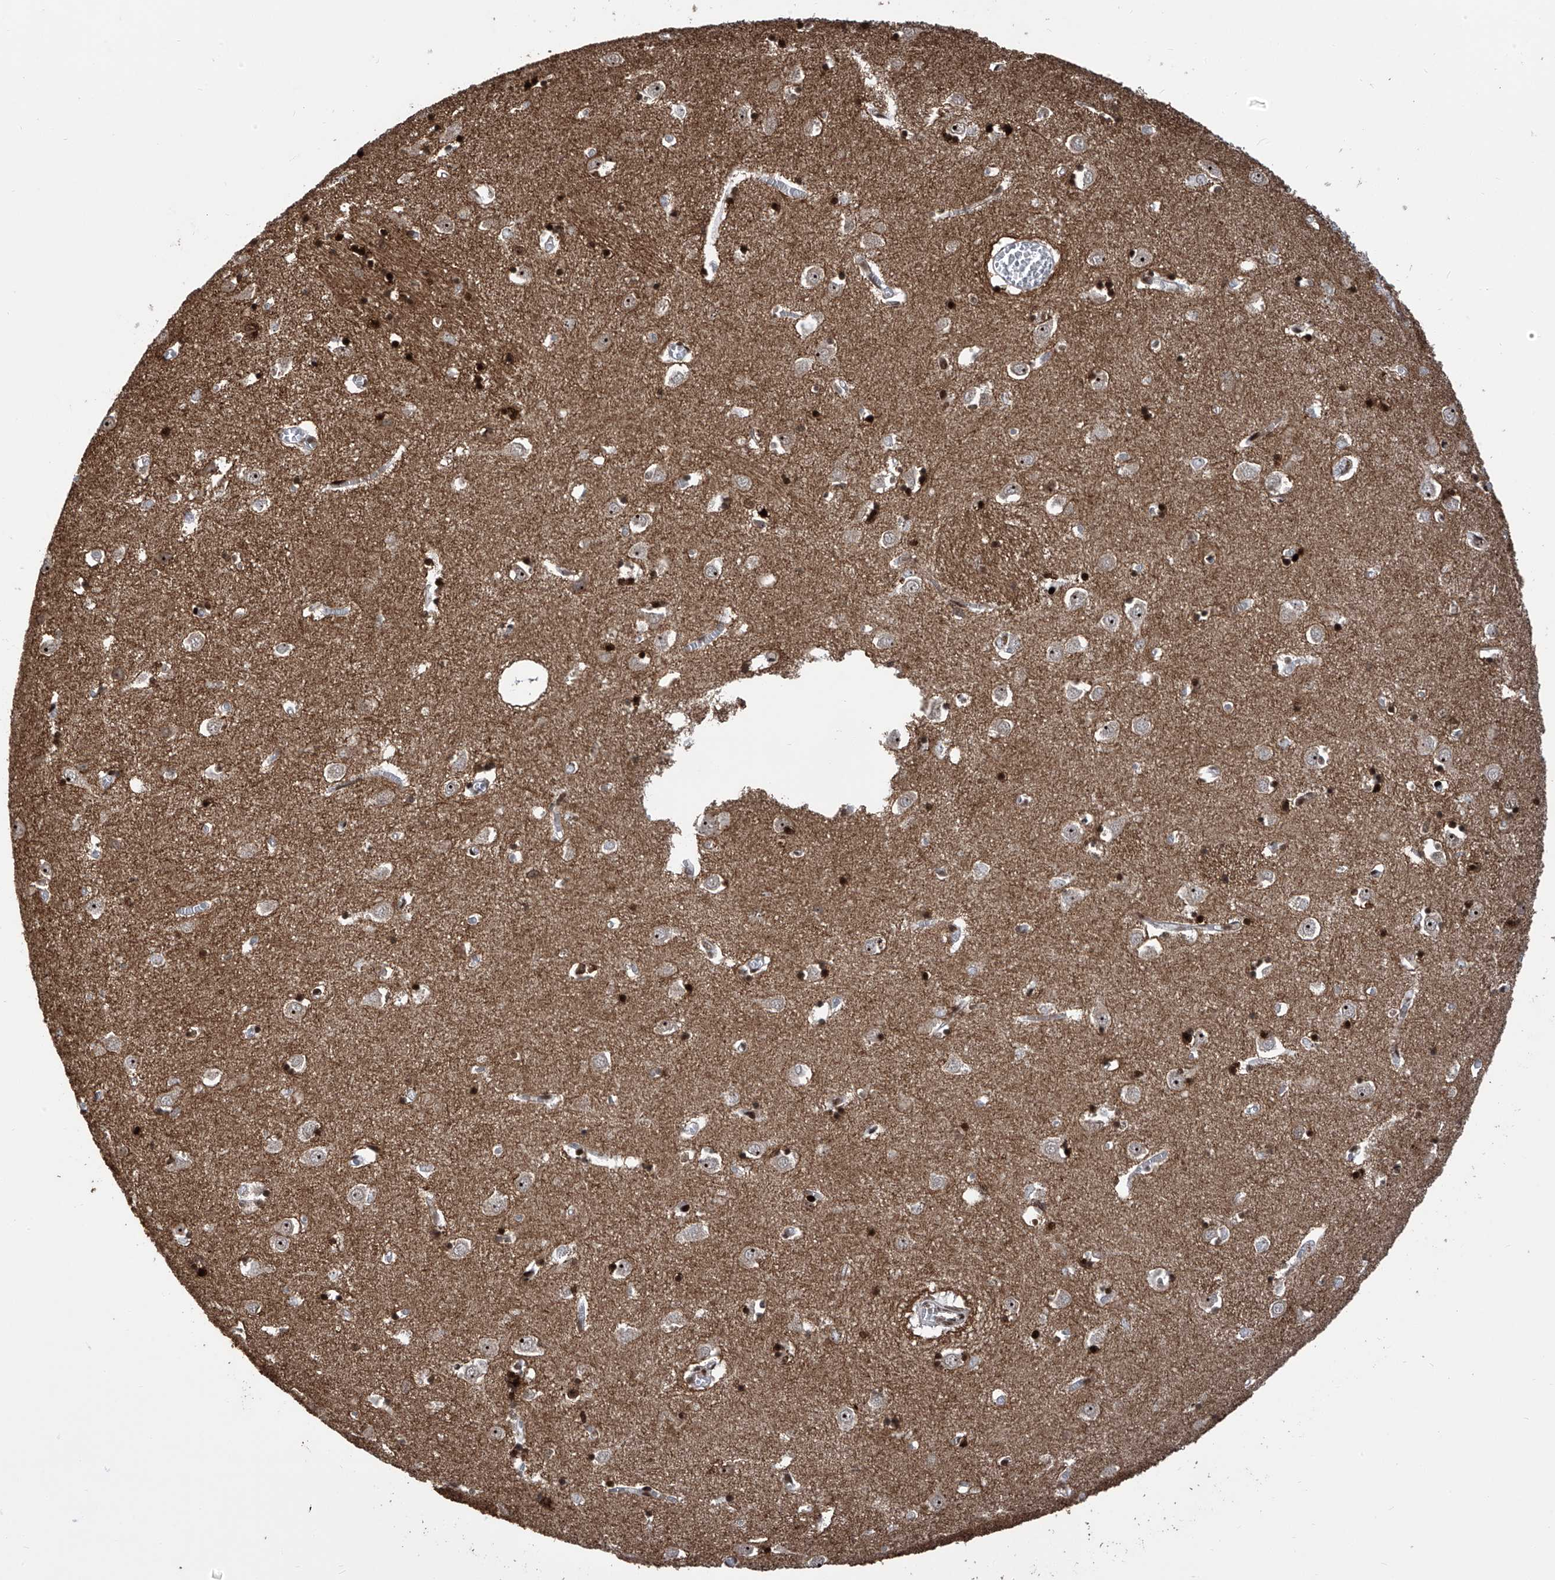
{"staining": {"intensity": "strong", "quantity": "<25%", "location": "nuclear"}, "tissue": "caudate", "cell_type": "Glial cells", "image_type": "normal", "snomed": [{"axis": "morphology", "description": "Normal tissue, NOS"}, {"axis": "topography", "description": "Lateral ventricle wall"}], "caption": "Protein staining displays strong nuclear positivity in about <25% of glial cells in normal caudate. (Stains: DAB in brown, nuclei in blue, Microscopy: brightfield microscopy at high magnification).", "gene": "PAK1IP1", "patient": {"sex": "male", "age": 70}}